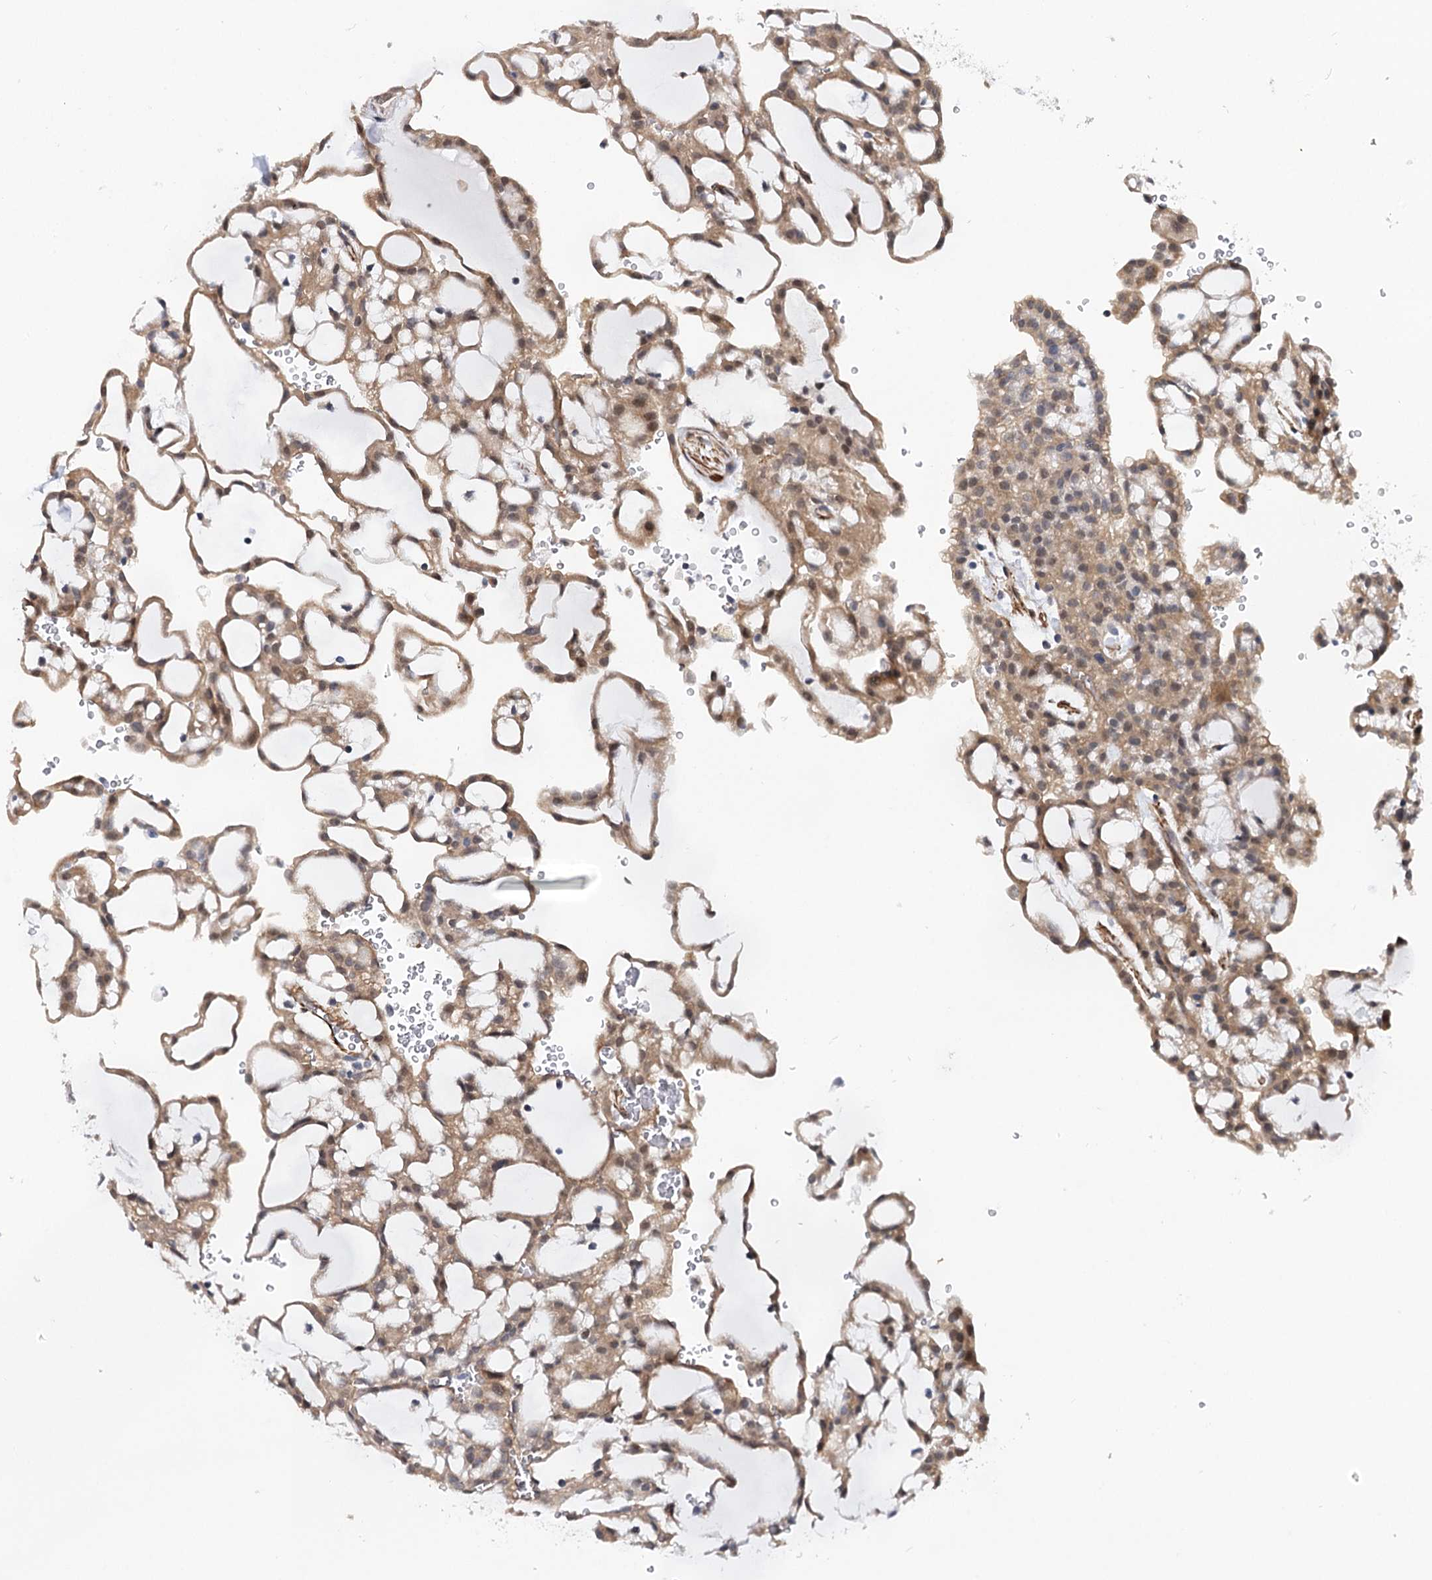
{"staining": {"intensity": "weak", "quantity": ">75%", "location": "cytoplasmic/membranous,nuclear"}, "tissue": "renal cancer", "cell_type": "Tumor cells", "image_type": "cancer", "snomed": [{"axis": "morphology", "description": "Adenocarcinoma, NOS"}, {"axis": "topography", "description": "Kidney"}], "caption": "Protein staining displays weak cytoplasmic/membranous and nuclear expression in about >75% of tumor cells in renal cancer. Nuclei are stained in blue.", "gene": "PPP2R5B", "patient": {"sex": "male", "age": 63}}